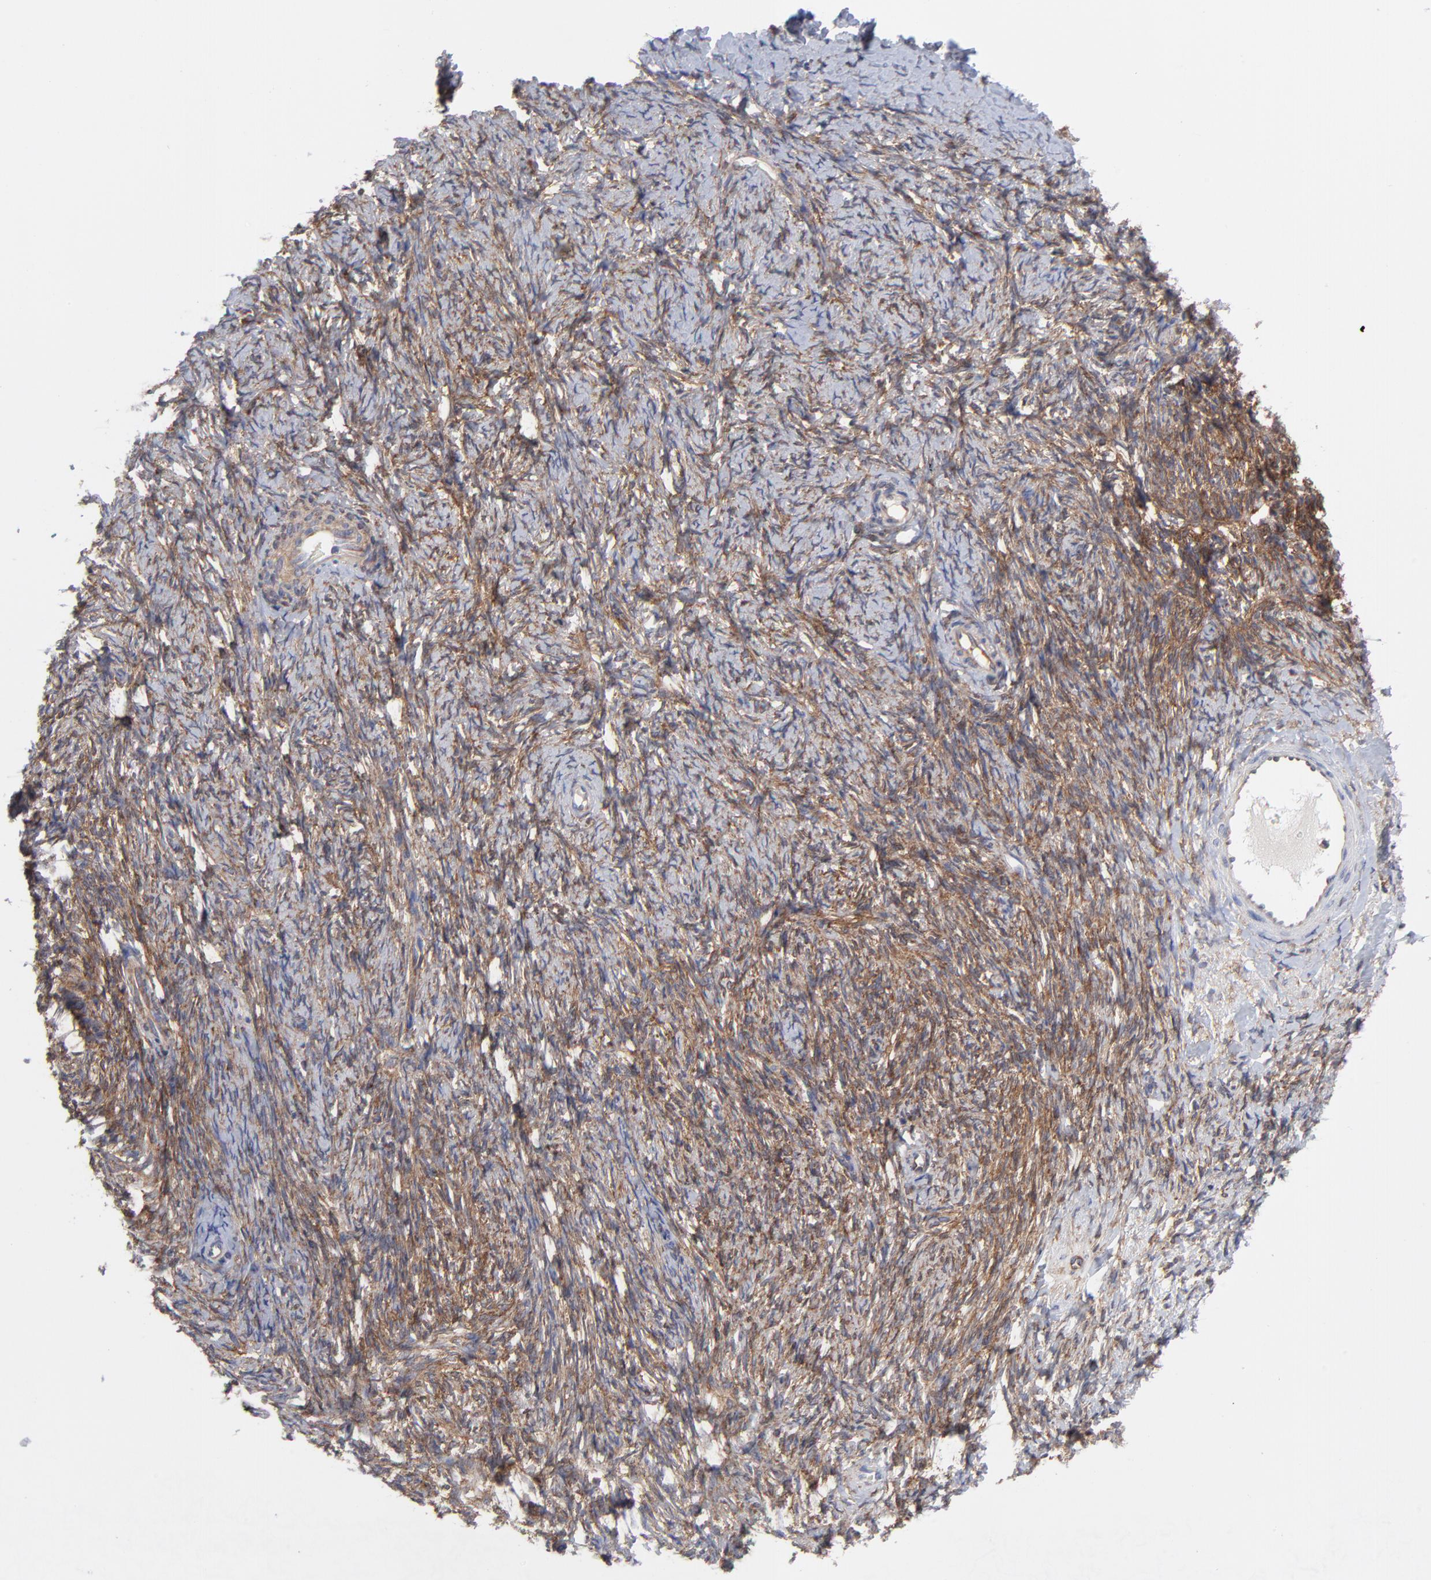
{"staining": {"intensity": "moderate", "quantity": "25%-75%", "location": "cytoplasmic/membranous"}, "tissue": "ovarian cancer", "cell_type": "Tumor cells", "image_type": "cancer", "snomed": [{"axis": "morphology", "description": "Normal tissue, NOS"}, {"axis": "morphology", "description": "Cystadenocarcinoma, serous, NOS"}, {"axis": "topography", "description": "Ovary"}], "caption": "An immunohistochemistry (IHC) photomicrograph of neoplastic tissue is shown. Protein staining in brown highlights moderate cytoplasmic/membranous positivity in ovarian serous cystadenocarcinoma within tumor cells. (Stains: DAB (3,3'-diaminobenzidine) in brown, nuclei in blue, Microscopy: brightfield microscopy at high magnification).", "gene": "NFKBIA", "patient": {"sex": "female", "age": 62}}